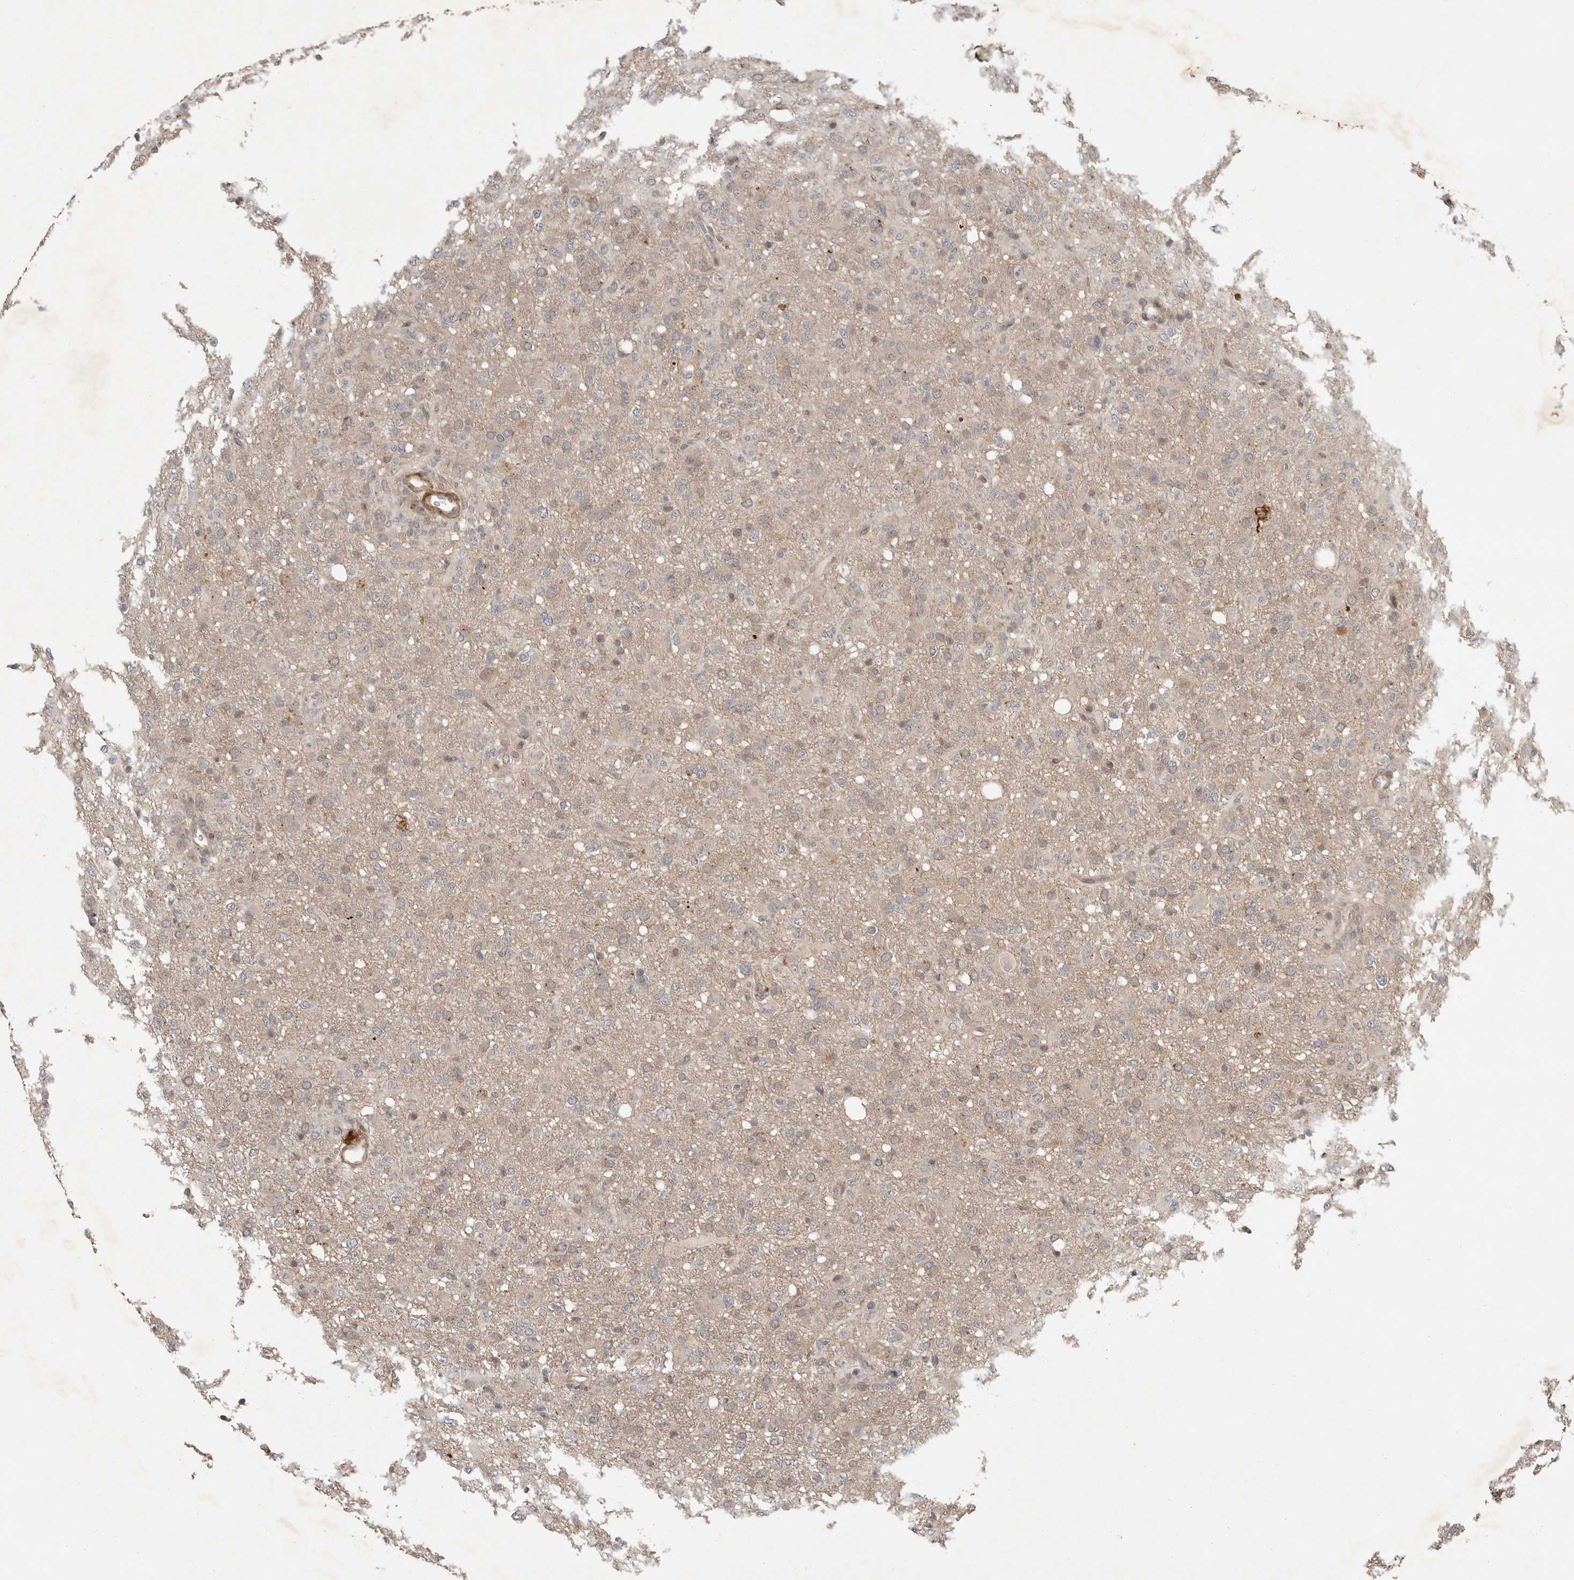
{"staining": {"intensity": "negative", "quantity": "none", "location": "none"}, "tissue": "glioma", "cell_type": "Tumor cells", "image_type": "cancer", "snomed": [{"axis": "morphology", "description": "Glioma, malignant, High grade"}, {"axis": "topography", "description": "Brain"}], "caption": "High power microscopy image of an immunohistochemistry micrograph of high-grade glioma (malignant), revealing no significant expression in tumor cells. (DAB (3,3'-diaminobenzidine) IHC with hematoxylin counter stain).", "gene": "RABIF", "patient": {"sex": "female", "age": 57}}